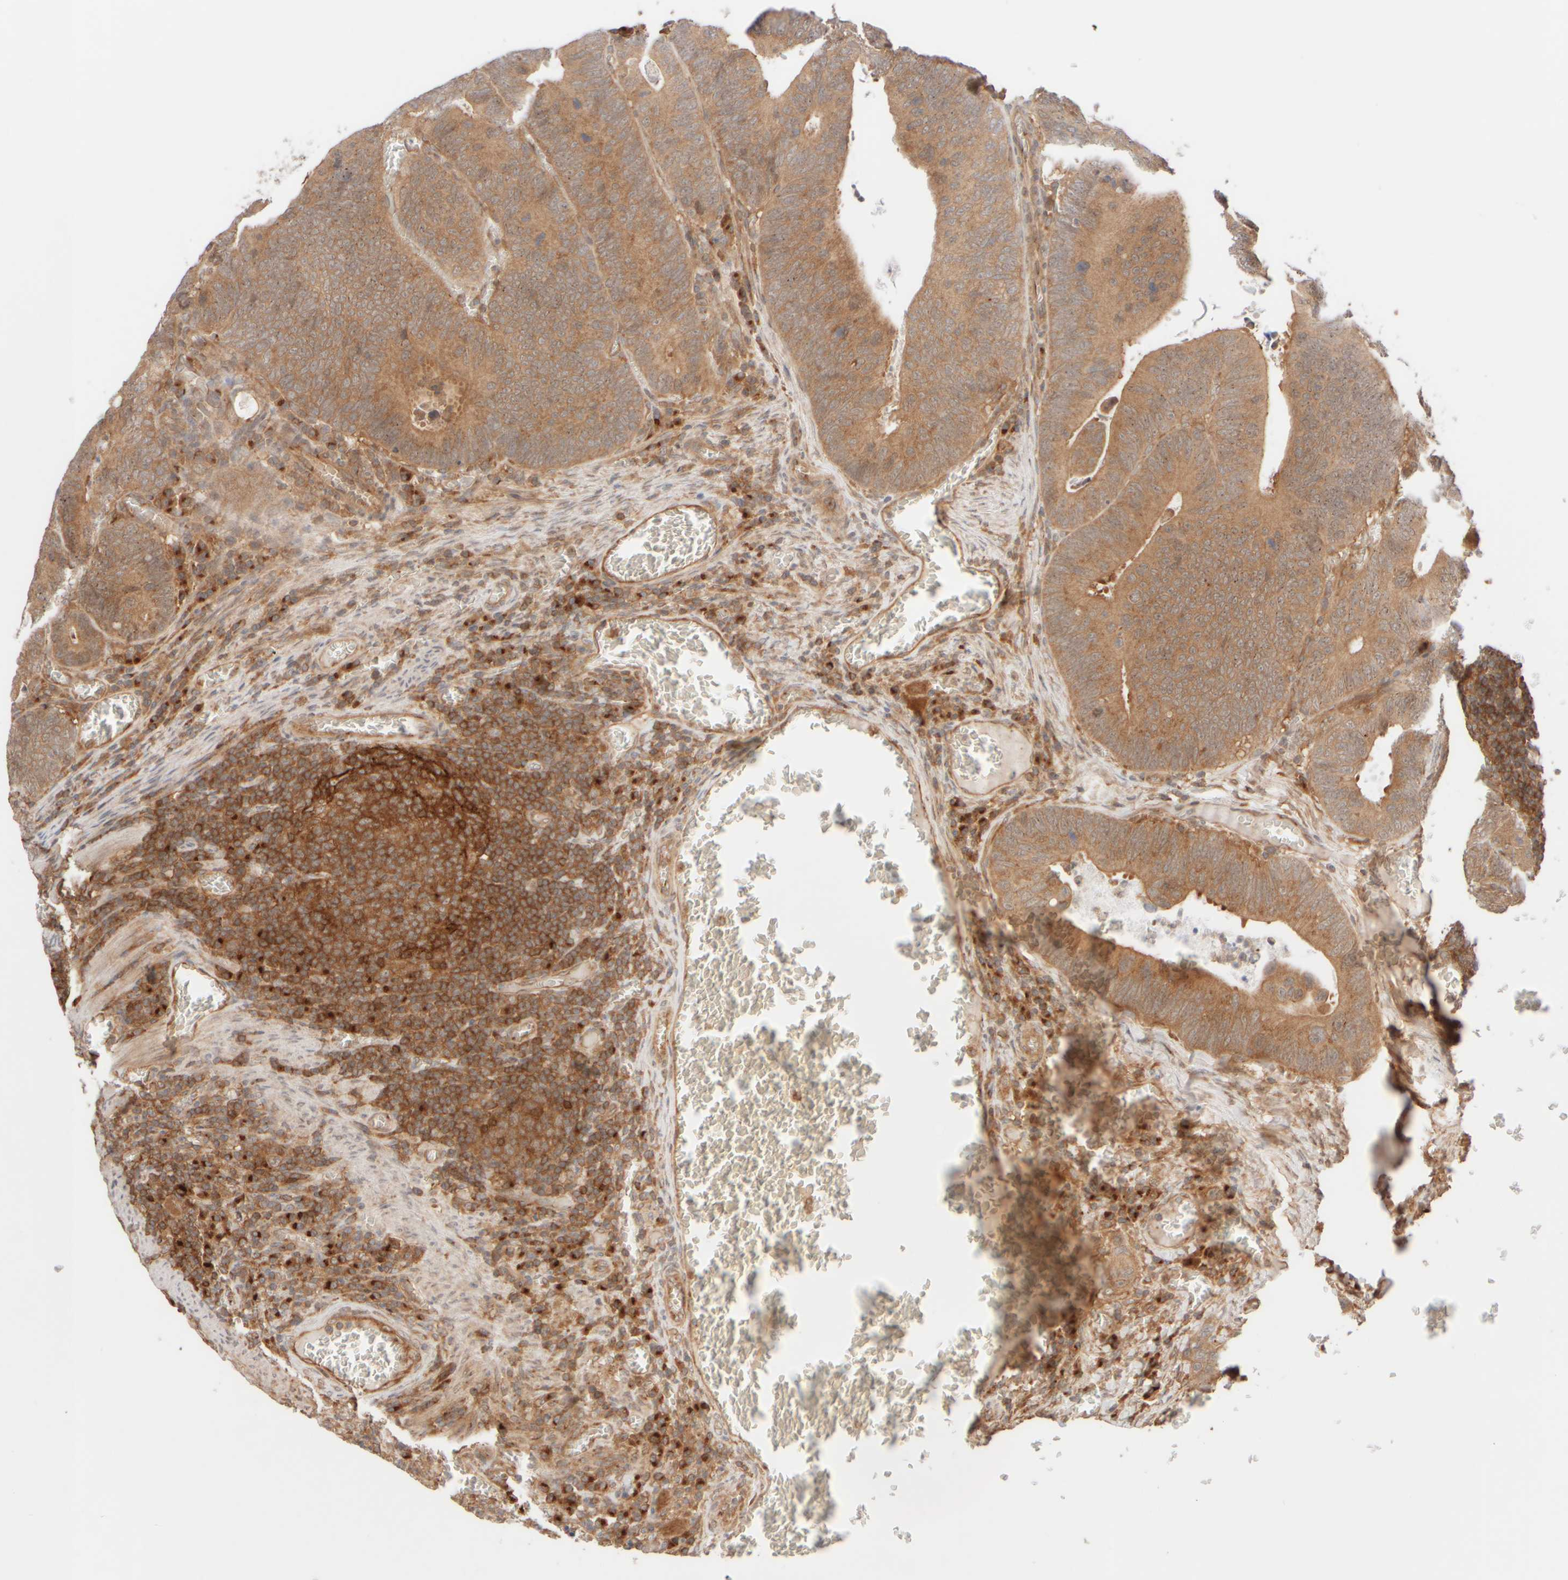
{"staining": {"intensity": "moderate", "quantity": ">75%", "location": "cytoplasmic/membranous"}, "tissue": "colorectal cancer", "cell_type": "Tumor cells", "image_type": "cancer", "snomed": [{"axis": "morphology", "description": "Inflammation, NOS"}, {"axis": "morphology", "description": "Adenocarcinoma, NOS"}, {"axis": "topography", "description": "Colon"}], "caption": "Human colorectal cancer stained with a brown dye shows moderate cytoplasmic/membranous positive expression in approximately >75% of tumor cells.", "gene": "RABEP1", "patient": {"sex": "male", "age": 72}}